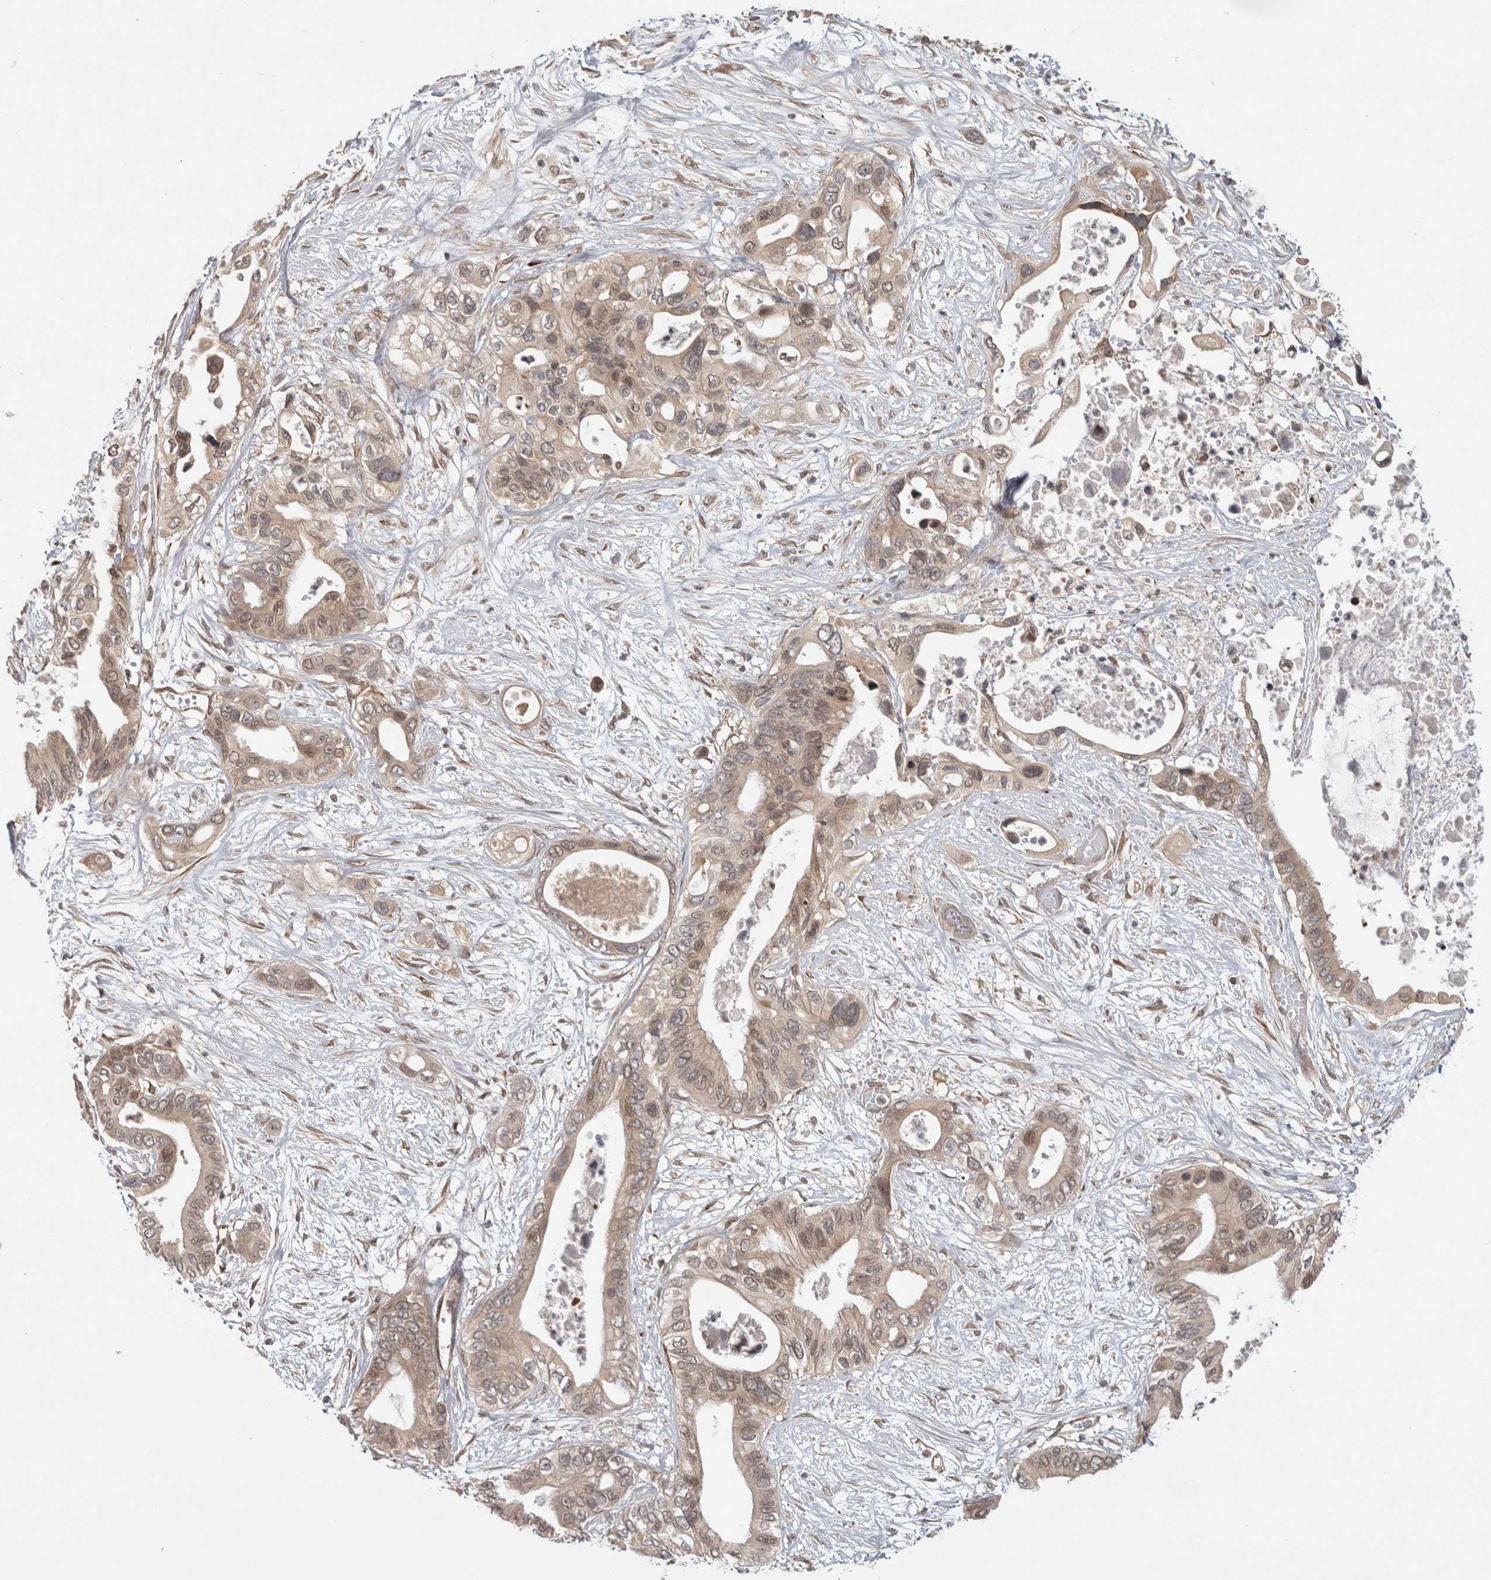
{"staining": {"intensity": "weak", "quantity": ">75%", "location": "cytoplasmic/membranous,nuclear"}, "tissue": "pancreatic cancer", "cell_type": "Tumor cells", "image_type": "cancer", "snomed": [{"axis": "morphology", "description": "Adenocarcinoma, NOS"}, {"axis": "topography", "description": "Pancreas"}], "caption": "Immunohistochemical staining of human pancreatic cancer demonstrates low levels of weak cytoplasmic/membranous and nuclear expression in about >75% of tumor cells. (DAB (3,3'-diaminobenzidine) IHC with brightfield microscopy, high magnification).", "gene": "ZNF318", "patient": {"sex": "male", "age": 66}}